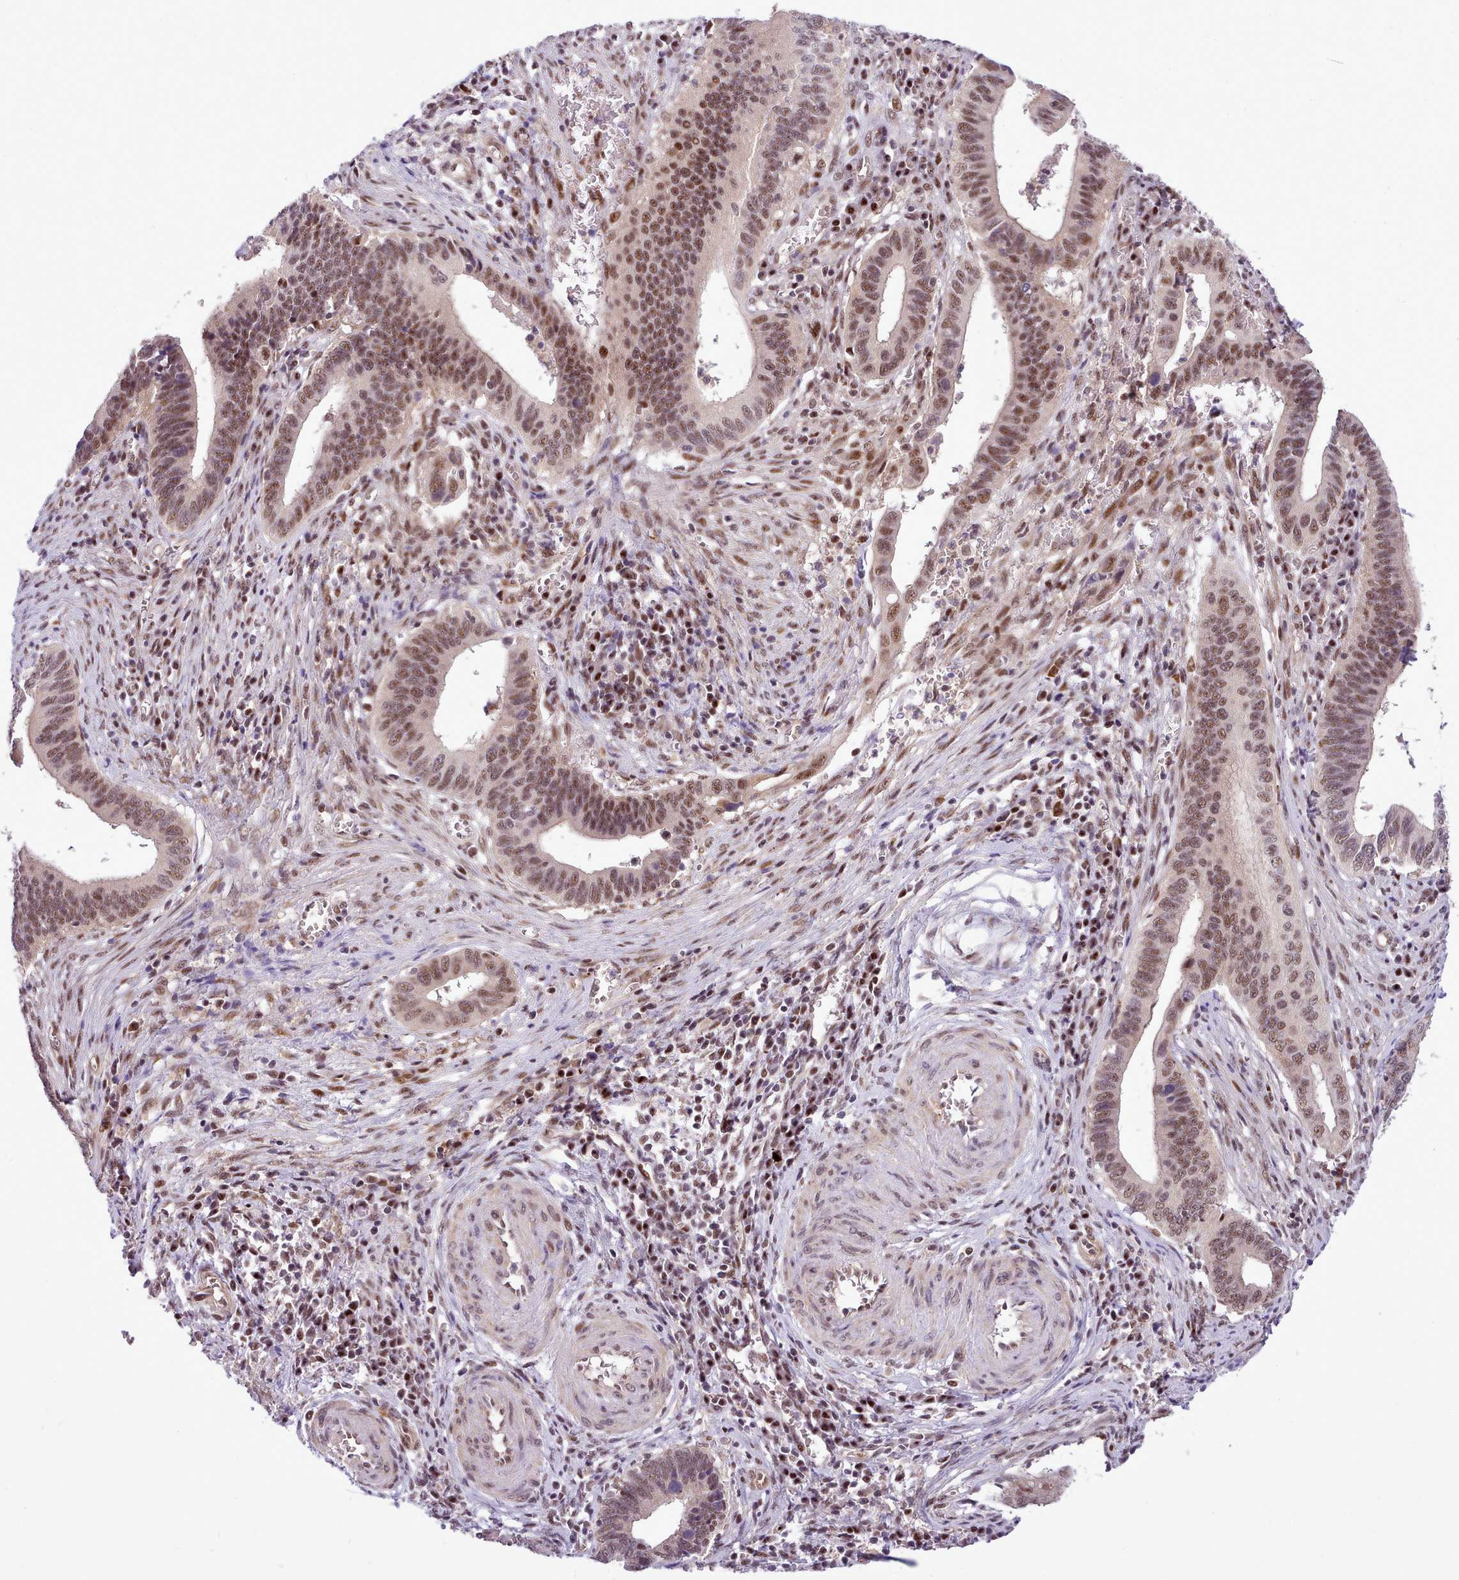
{"staining": {"intensity": "moderate", "quantity": ">75%", "location": "nuclear"}, "tissue": "cervical cancer", "cell_type": "Tumor cells", "image_type": "cancer", "snomed": [{"axis": "morphology", "description": "Adenocarcinoma, NOS"}, {"axis": "topography", "description": "Cervix"}], "caption": "An immunohistochemistry (IHC) image of tumor tissue is shown. Protein staining in brown highlights moderate nuclear positivity in cervical cancer (adenocarcinoma) within tumor cells.", "gene": "HOXB7", "patient": {"sex": "female", "age": 42}}